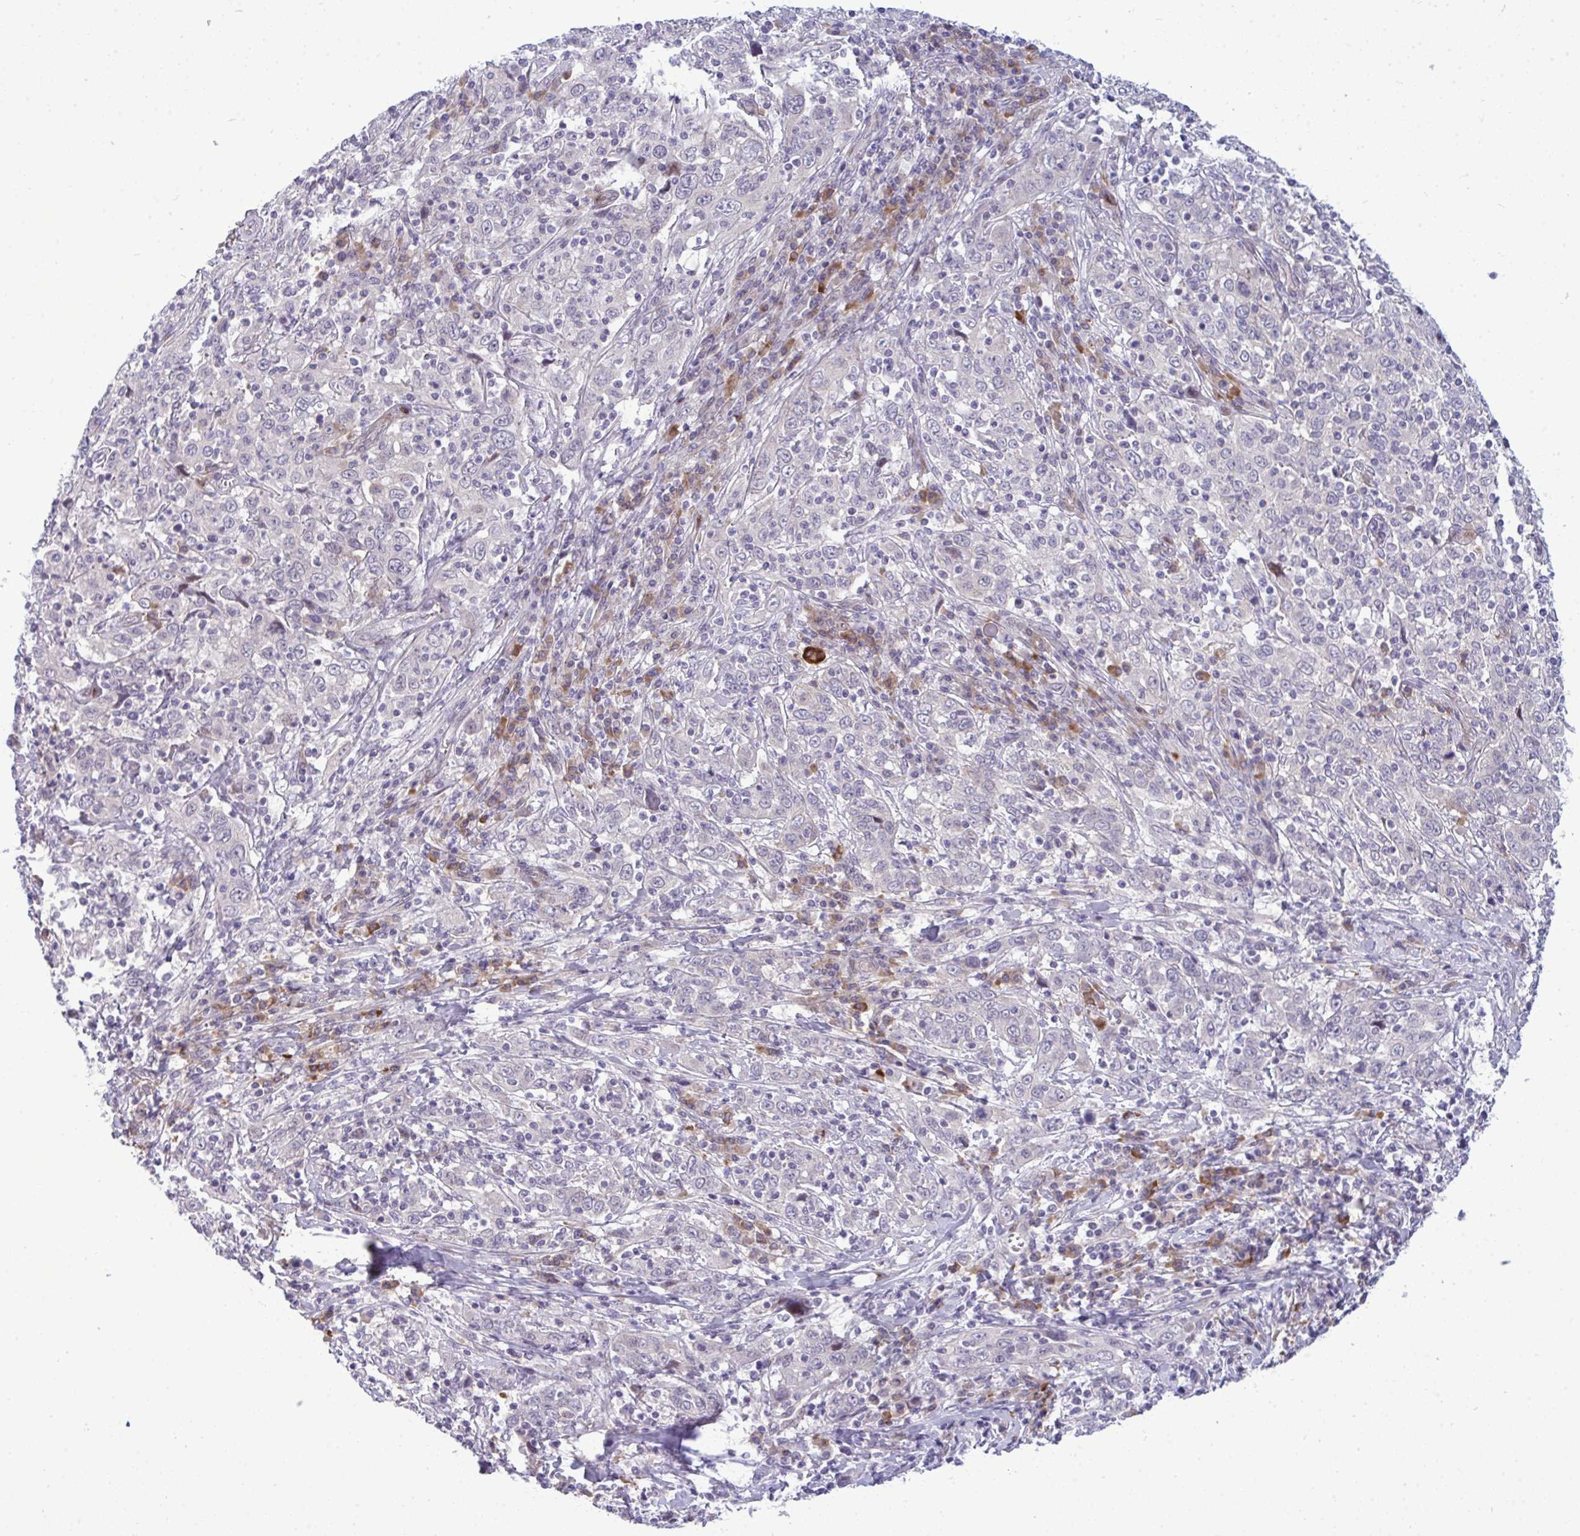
{"staining": {"intensity": "negative", "quantity": "none", "location": "none"}, "tissue": "cervical cancer", "cell_type": "Tumor cells", "image_type": "cancer", "snomed": [{"axis": "morphology", "description": "Squamous cell carcinoma, NOS"}, {"axis": "topography", "description": "Cervix"}], "caption": "An immunohistochemistry photomicrograph of cervical cancer (squamous cell carcinoma) is shown. There is no staining in tumor cells of cervical cancer (squamous cell carcinoma). The staining is performed using DAB brown chromogen with nuclei counter-stained in using hematoxylin.", "gene": "TAB1", "patient": {"sex": "female", "age": 46}}